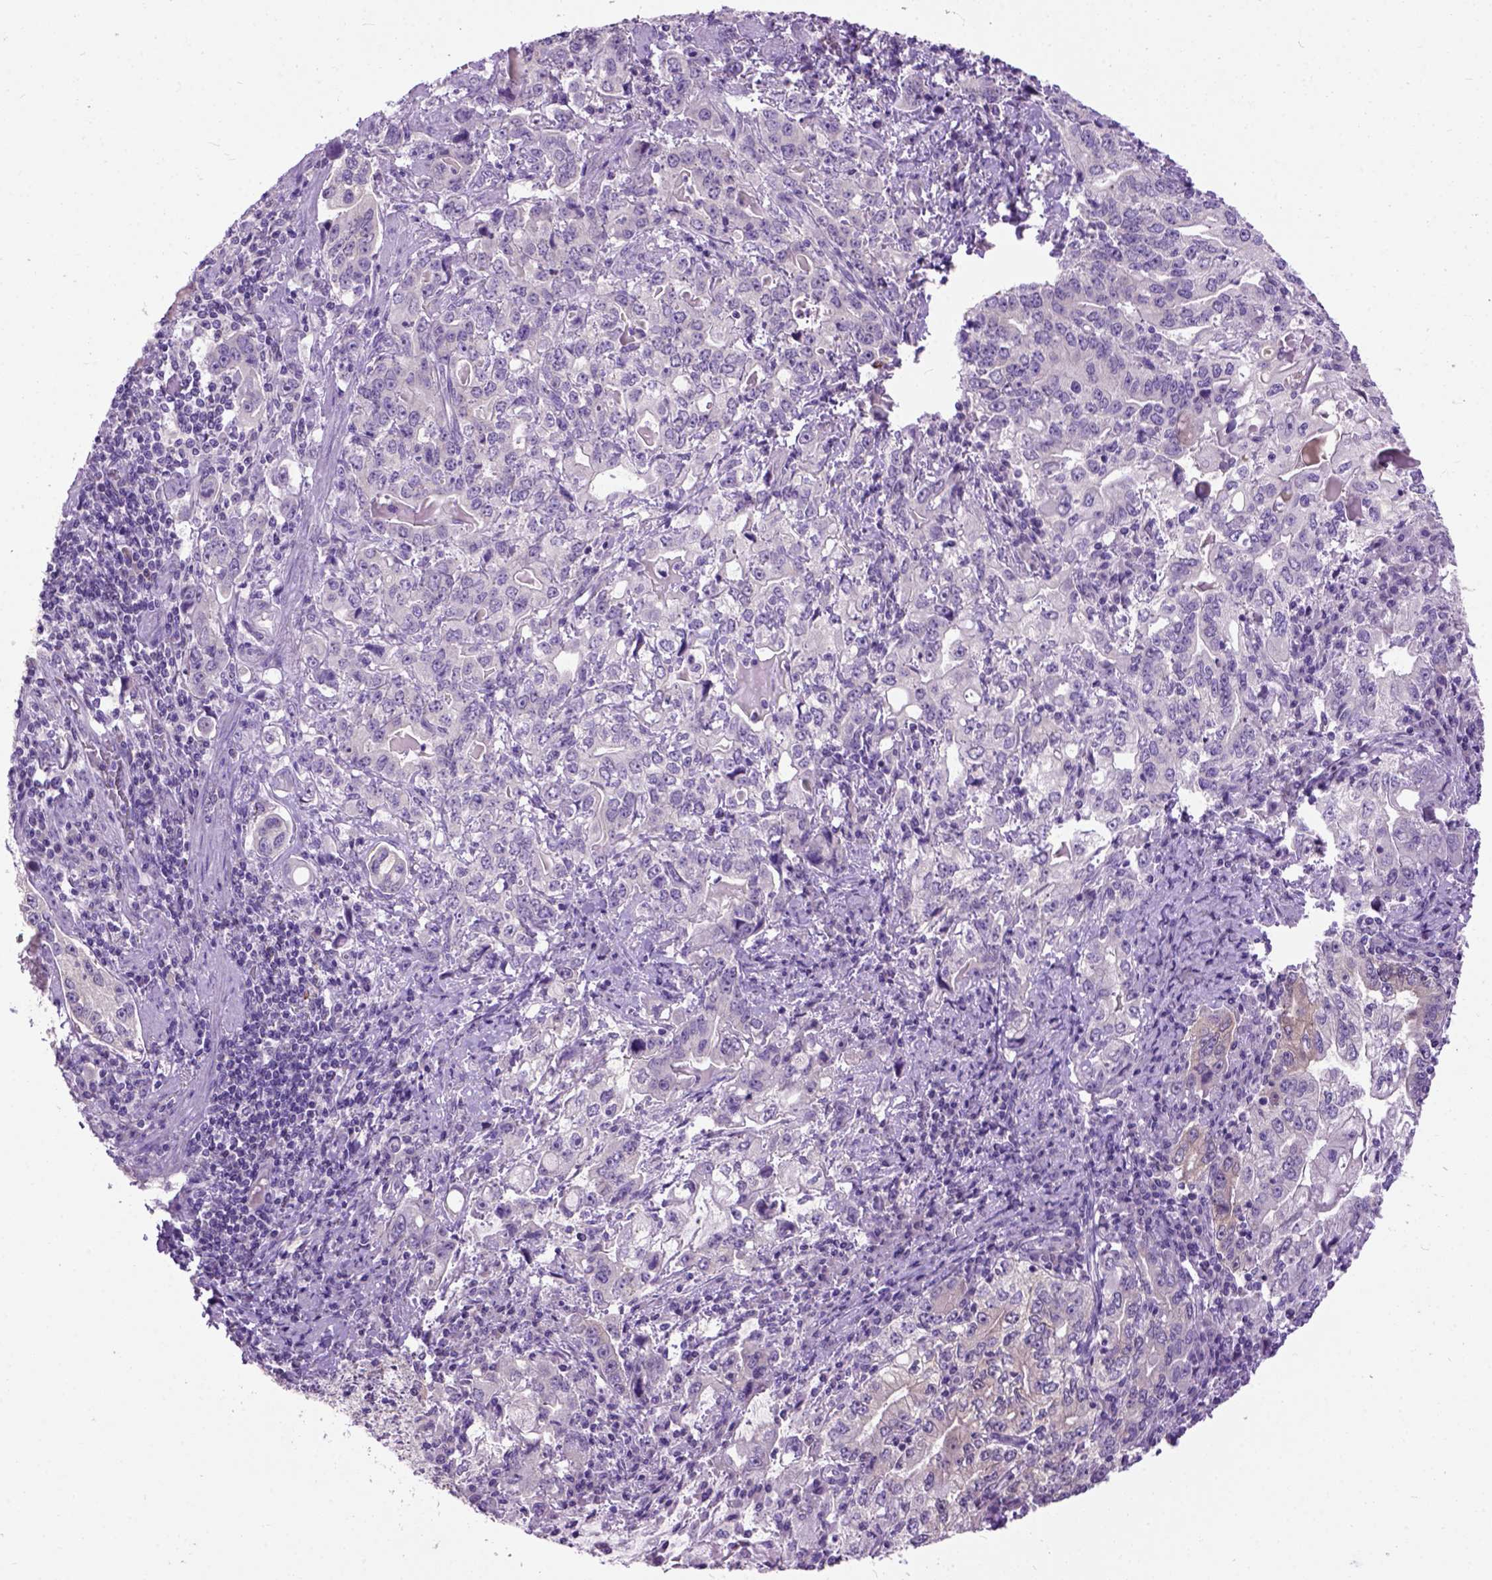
{"staining": {"intensity": "negative", "quantity": "none", "location": "none"}, "tissue": "stomach cancer", "cell_type": "Tumor cells", "image_type": "cancer", "snomed": [{"axis": "morphology", "description": "Adenocarcinoma, NOS"}, {"axis": "topography", "description": "Stomach, lower"}], "caption": "Stomach cancer stained for a protein using immunohistochemistry reveals no expression tumor cells.", "gene": "MAPT", "patient": {"sex": "female", "age": 72}}